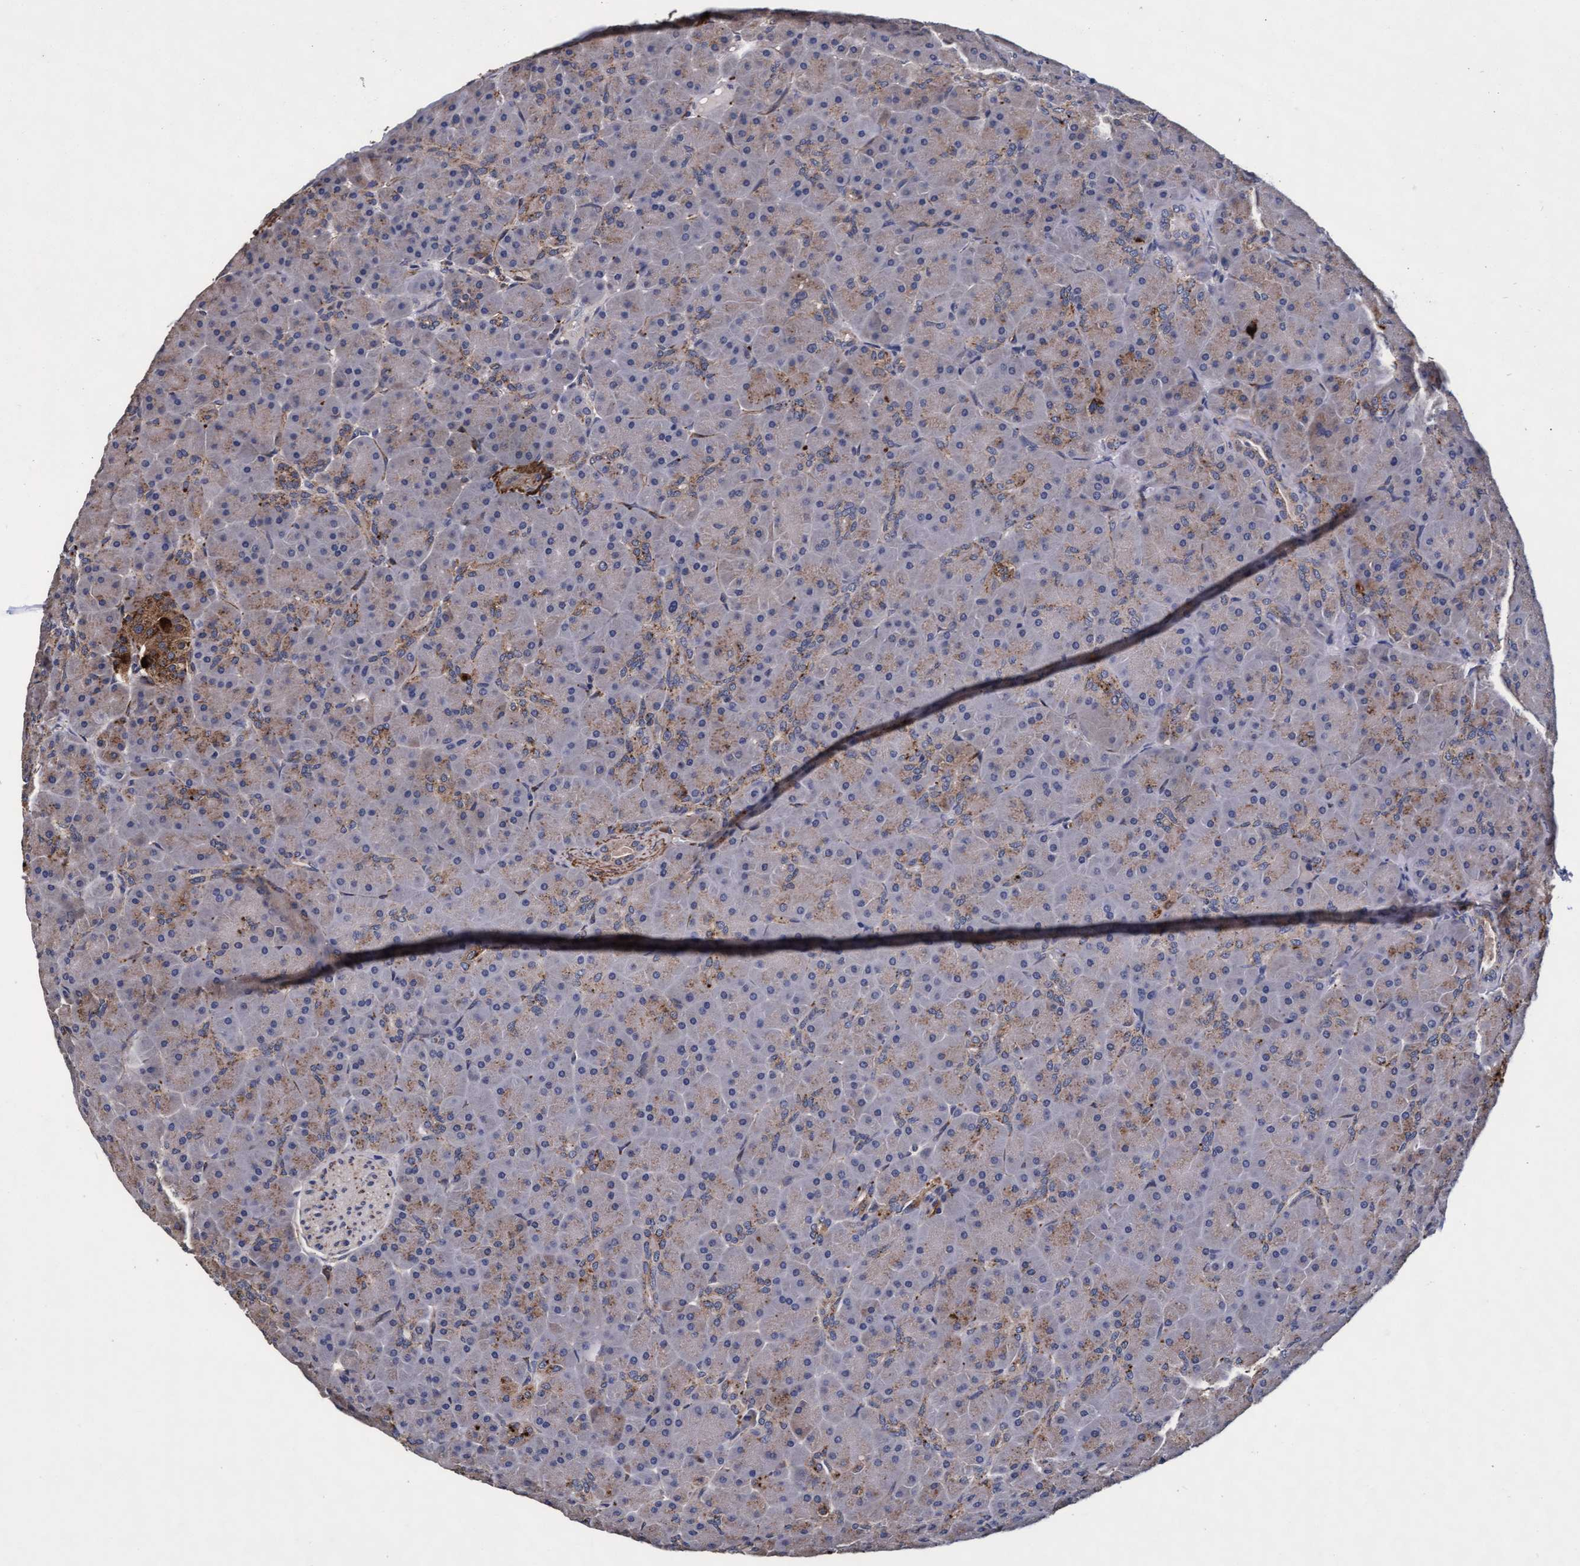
{"staining": {"intensity": "moderate", "quantity": "<25%", "location": "cytoplasmic/membranous"}, "tissue": "pancreas", "cell_type": "Exocrine glandular cells", "image_type": "normal", "snomed": [{"axis": "morphology", "description": "Normal tissue, NOS"}, {"axis": "topography", "description": "Pancreas"}], "caption": "Immunohistochemical staining of unremarkable human pancreas demonstrates low levels of moderate cytoplasmic/membranous staining in approximately <25% of exocrine glandular cells. The staining was performed using DAB (3,3'-diaminobenzidine), with brown indicating positive protein expression. Nuclei are stained blue with hematoxylin.", "gene": "CPQ", "patient": {"sex": "male", "age": 66}}